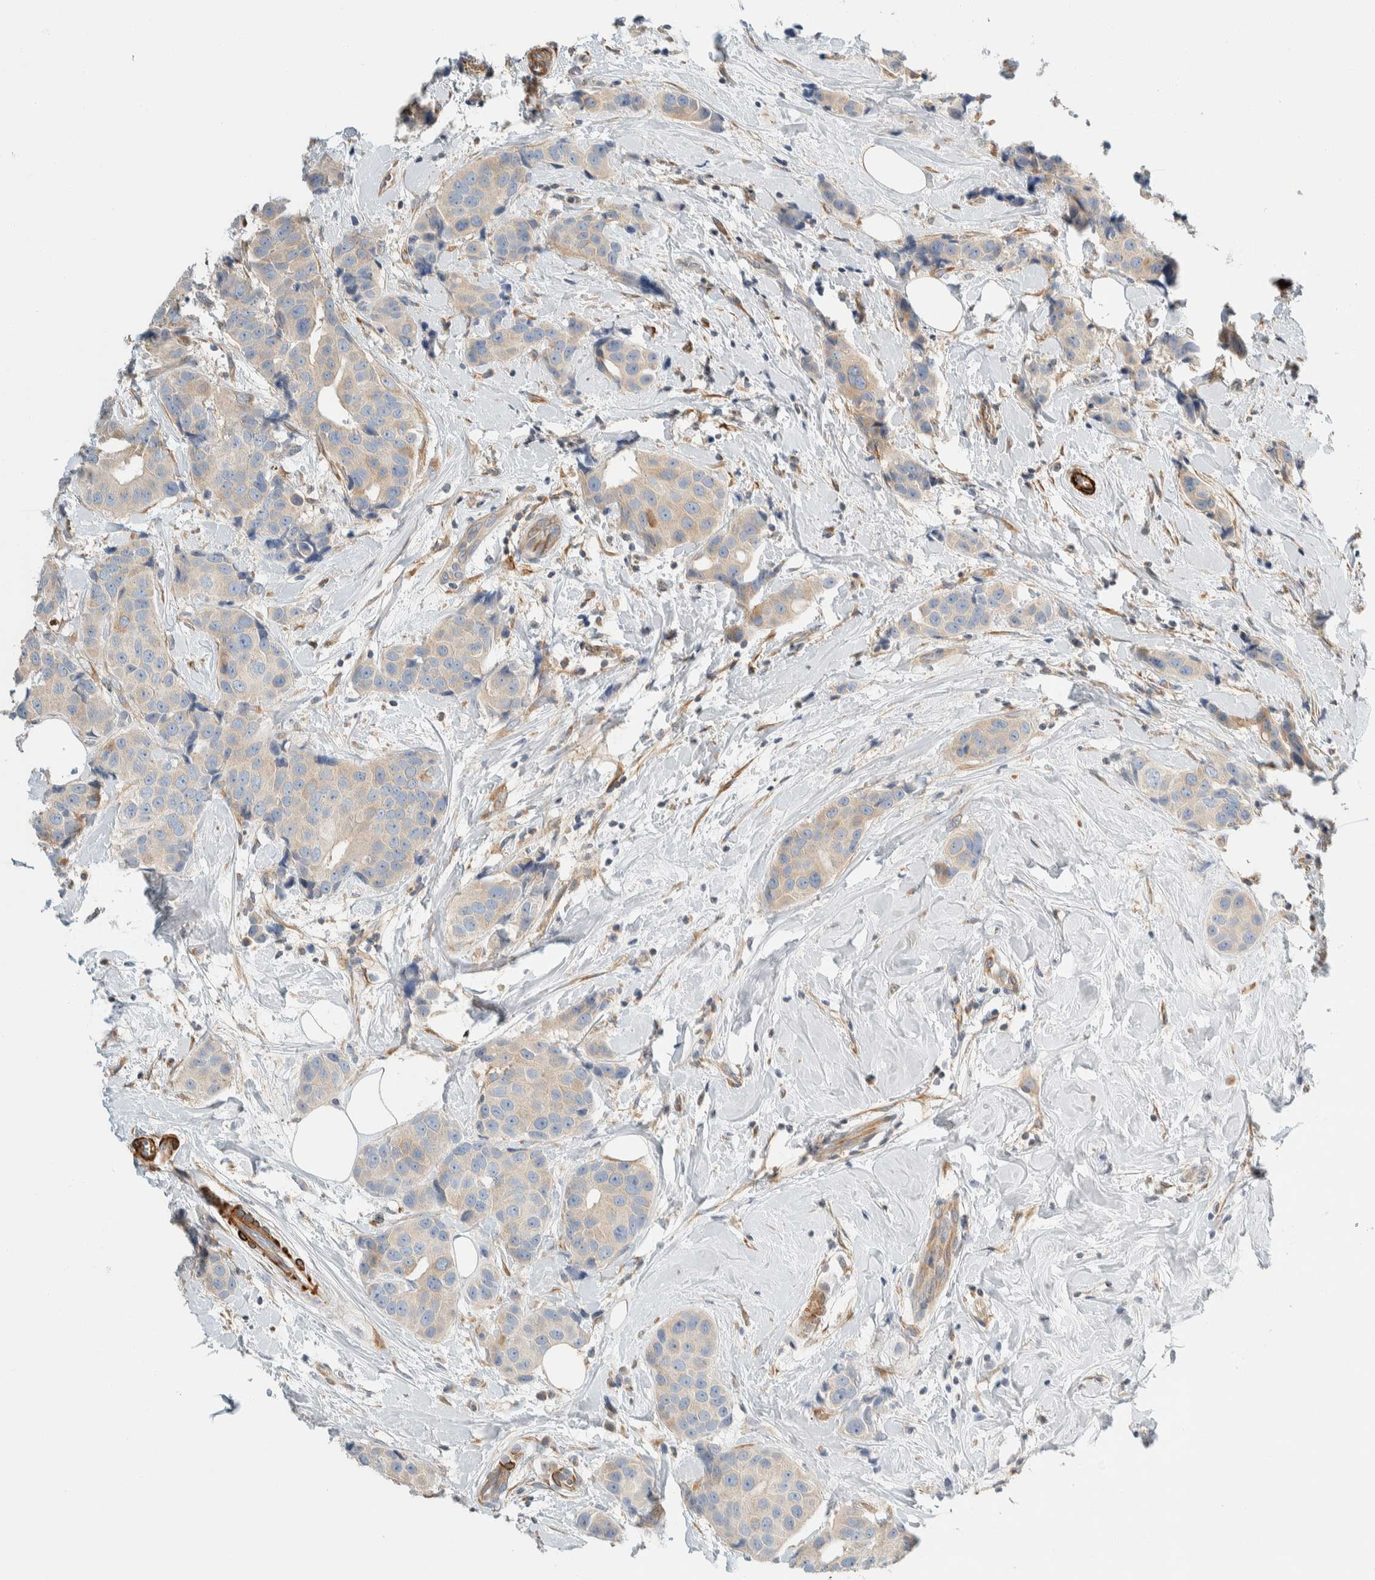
{"staining": {"intensity": "weak", "quantity": "<25%", "location": "cytoplasmic/membranous"}, "tissue": "breast cancer", "cell_type": "Tumor cells", "image_type": "cancer", "snomed": [{"axis": "morphology", "description": "Normal tissue, NOS"}, {"axis": "morphology", "description": "Duct carcinoma"}, {"axis": "topography", "description": "Breast"}], "caption": "Immunohistochemistry image of breast cancer (infiltrating ductal carcinoma) stained for a protein (brown), which demonstrates no expression in tumor cells. (IHC, brightfield microscopy, high magnification).", "gene": "CDR2", "patient": {"sex": "female", "age": 39}}